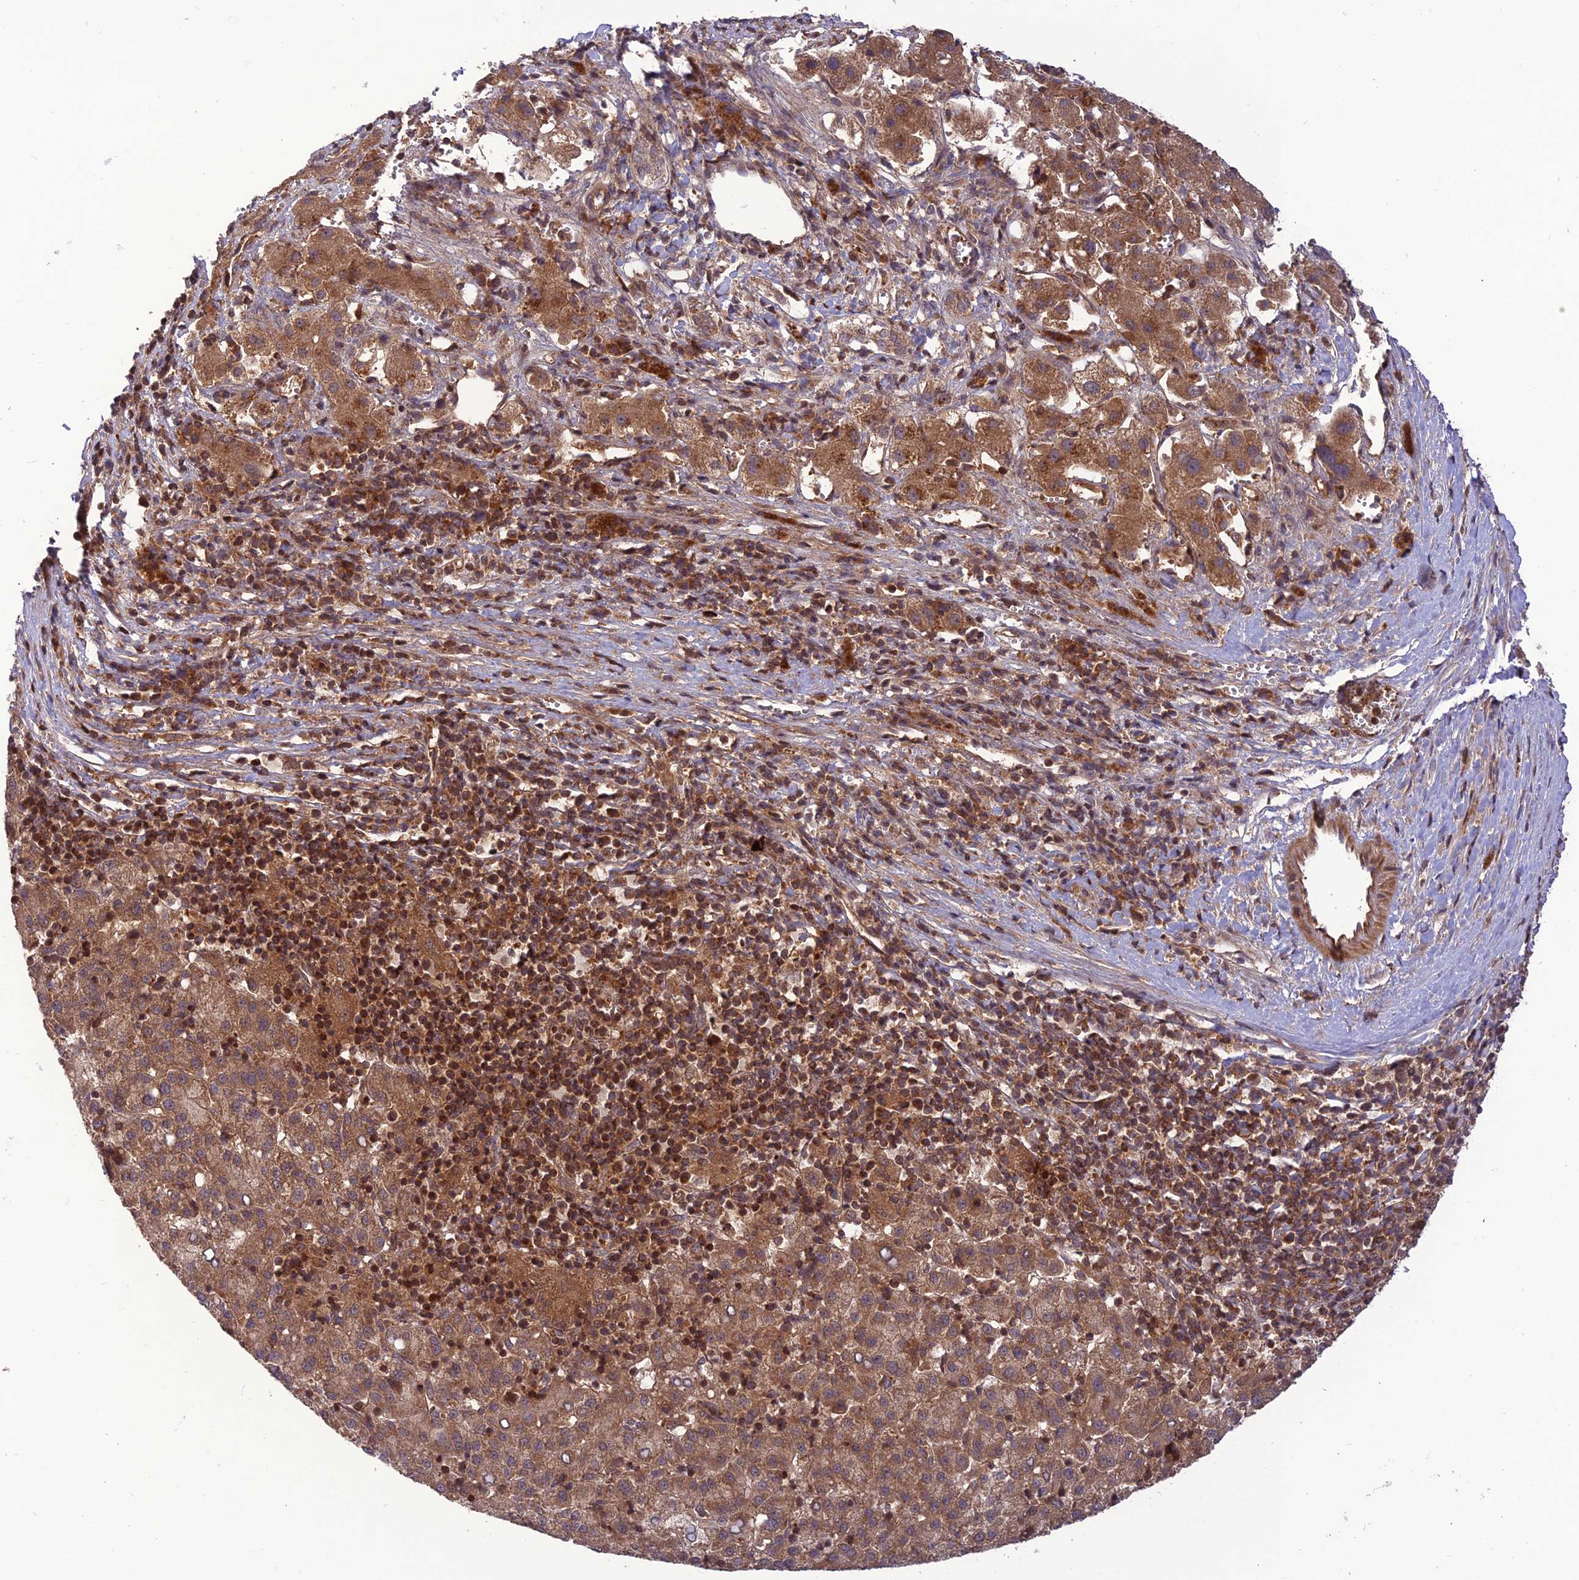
{"staining": {"intensity": "moderate", "quantity": ">75%", "location": "cytoplasmic/membranous"}, "tissue": "liver cancer", "cell_type": "Tumor cells", "image_type": "cancer", "snomed": [{"axis": "morphology", "description": "Carcinoma, Hepatocellular, NOS"}, {"axis": "topography", "description": "Liver"}], "caption": "Immunohistochemistry (DAB (3,3'-diaminobenzidine)) staining of liver cancer reveals moderate cytoplasmic/membranous protein positivity in about >75% of tumor cells. (IHC, brightfield microscopy, high magnification).", "gene": "NDUFC1", "patient": {"sex": "female", "age": 58}}